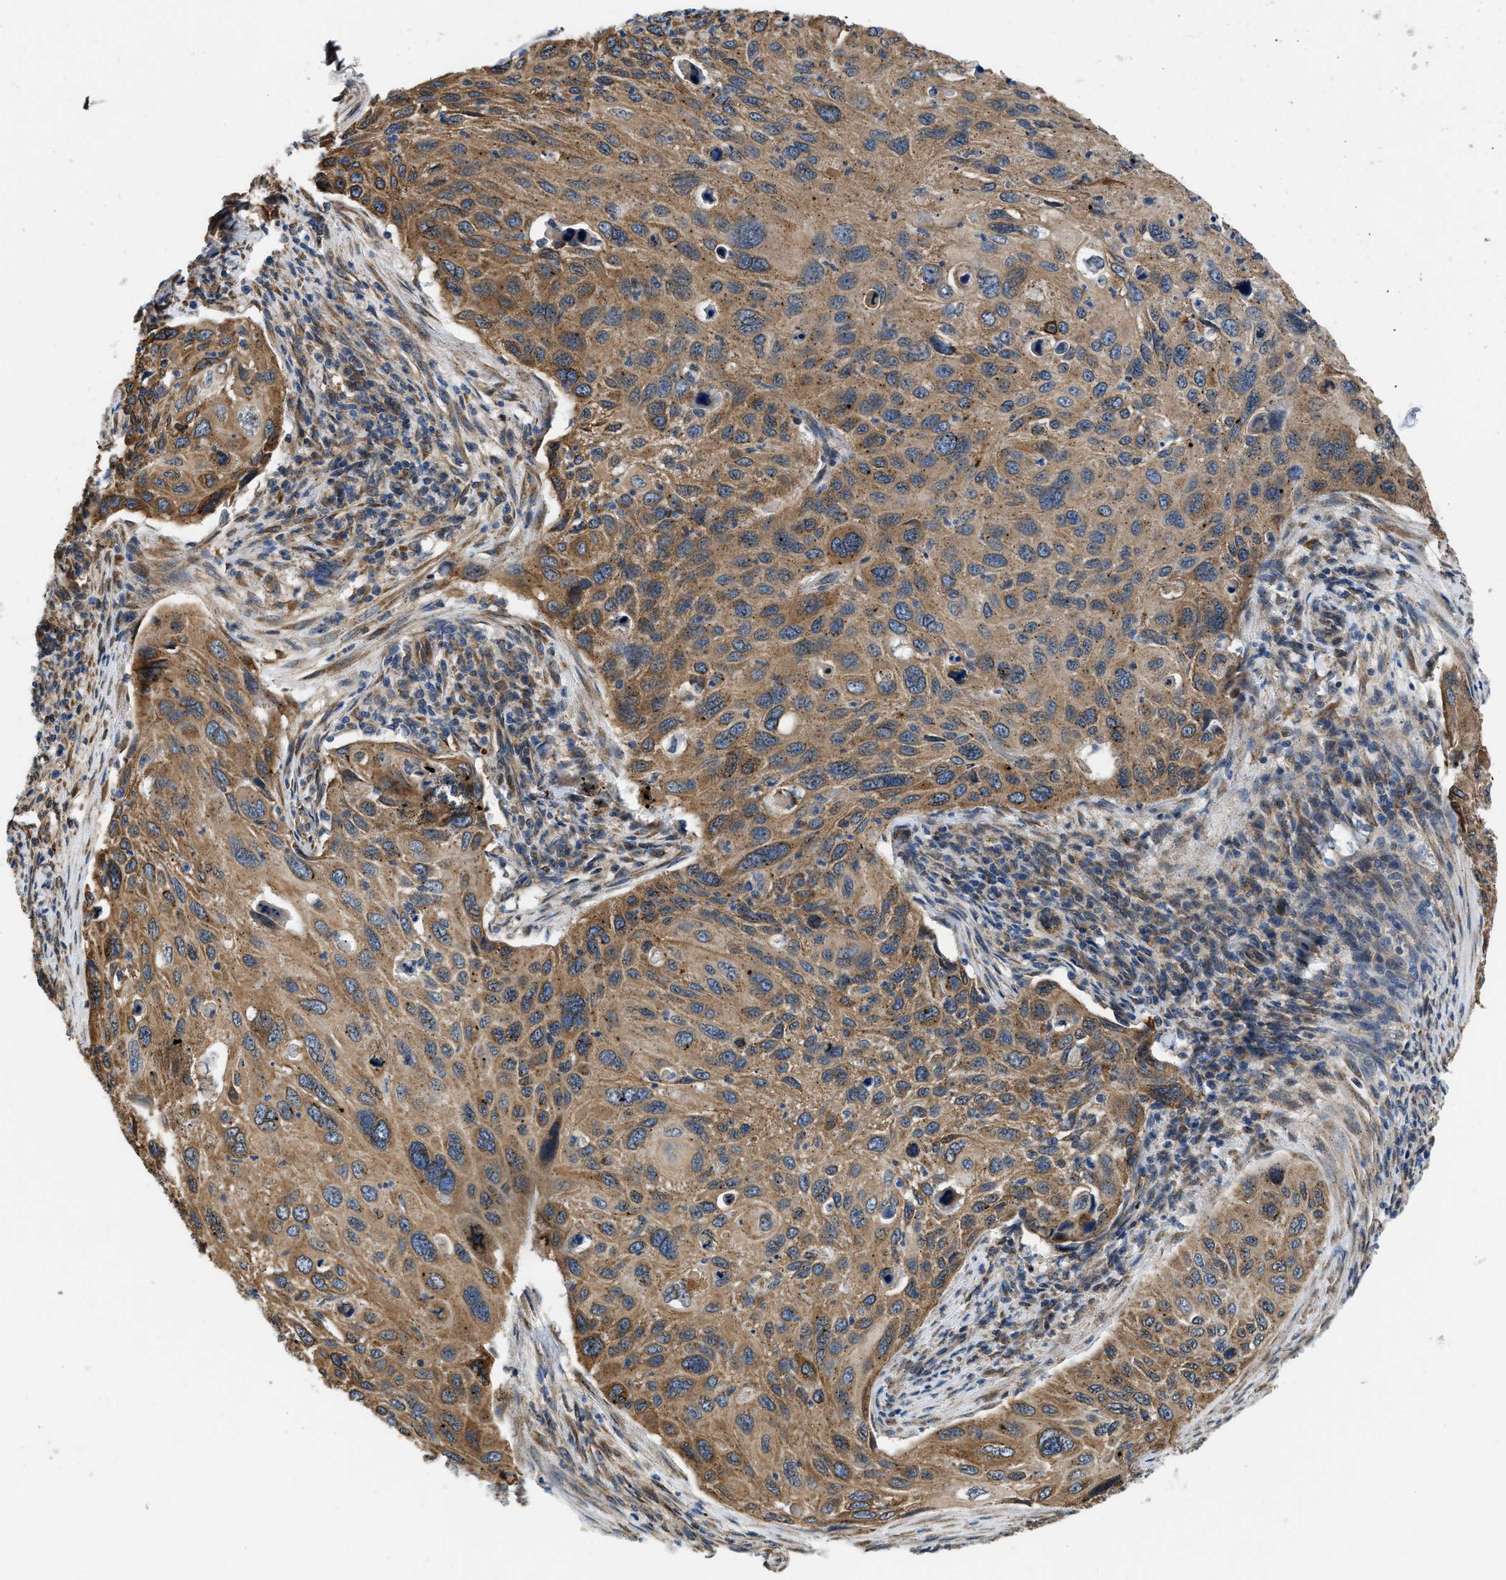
{"staining": {"intensity": "moderate", "quantity": ">75%", "location": "cytoplasmic/membranous"}, "tissue": "cervical cancer", "cell_type": "Tumor cells", "image_type": "cancer", "snomed": [{"axis": "morphology", "description": "Squamous cell carcinoma, NOS"}, {"axis": "topography", "description": "Cervix"}], "caption": "Cervical cancer was stained to show a protein in brown. There is medium levels of moderate cytoplasmic/membranous staining in approximately >75% of tumor cells.", "gene": "ARL6IP5", "patient": {"sex": "female", "age": 70}}